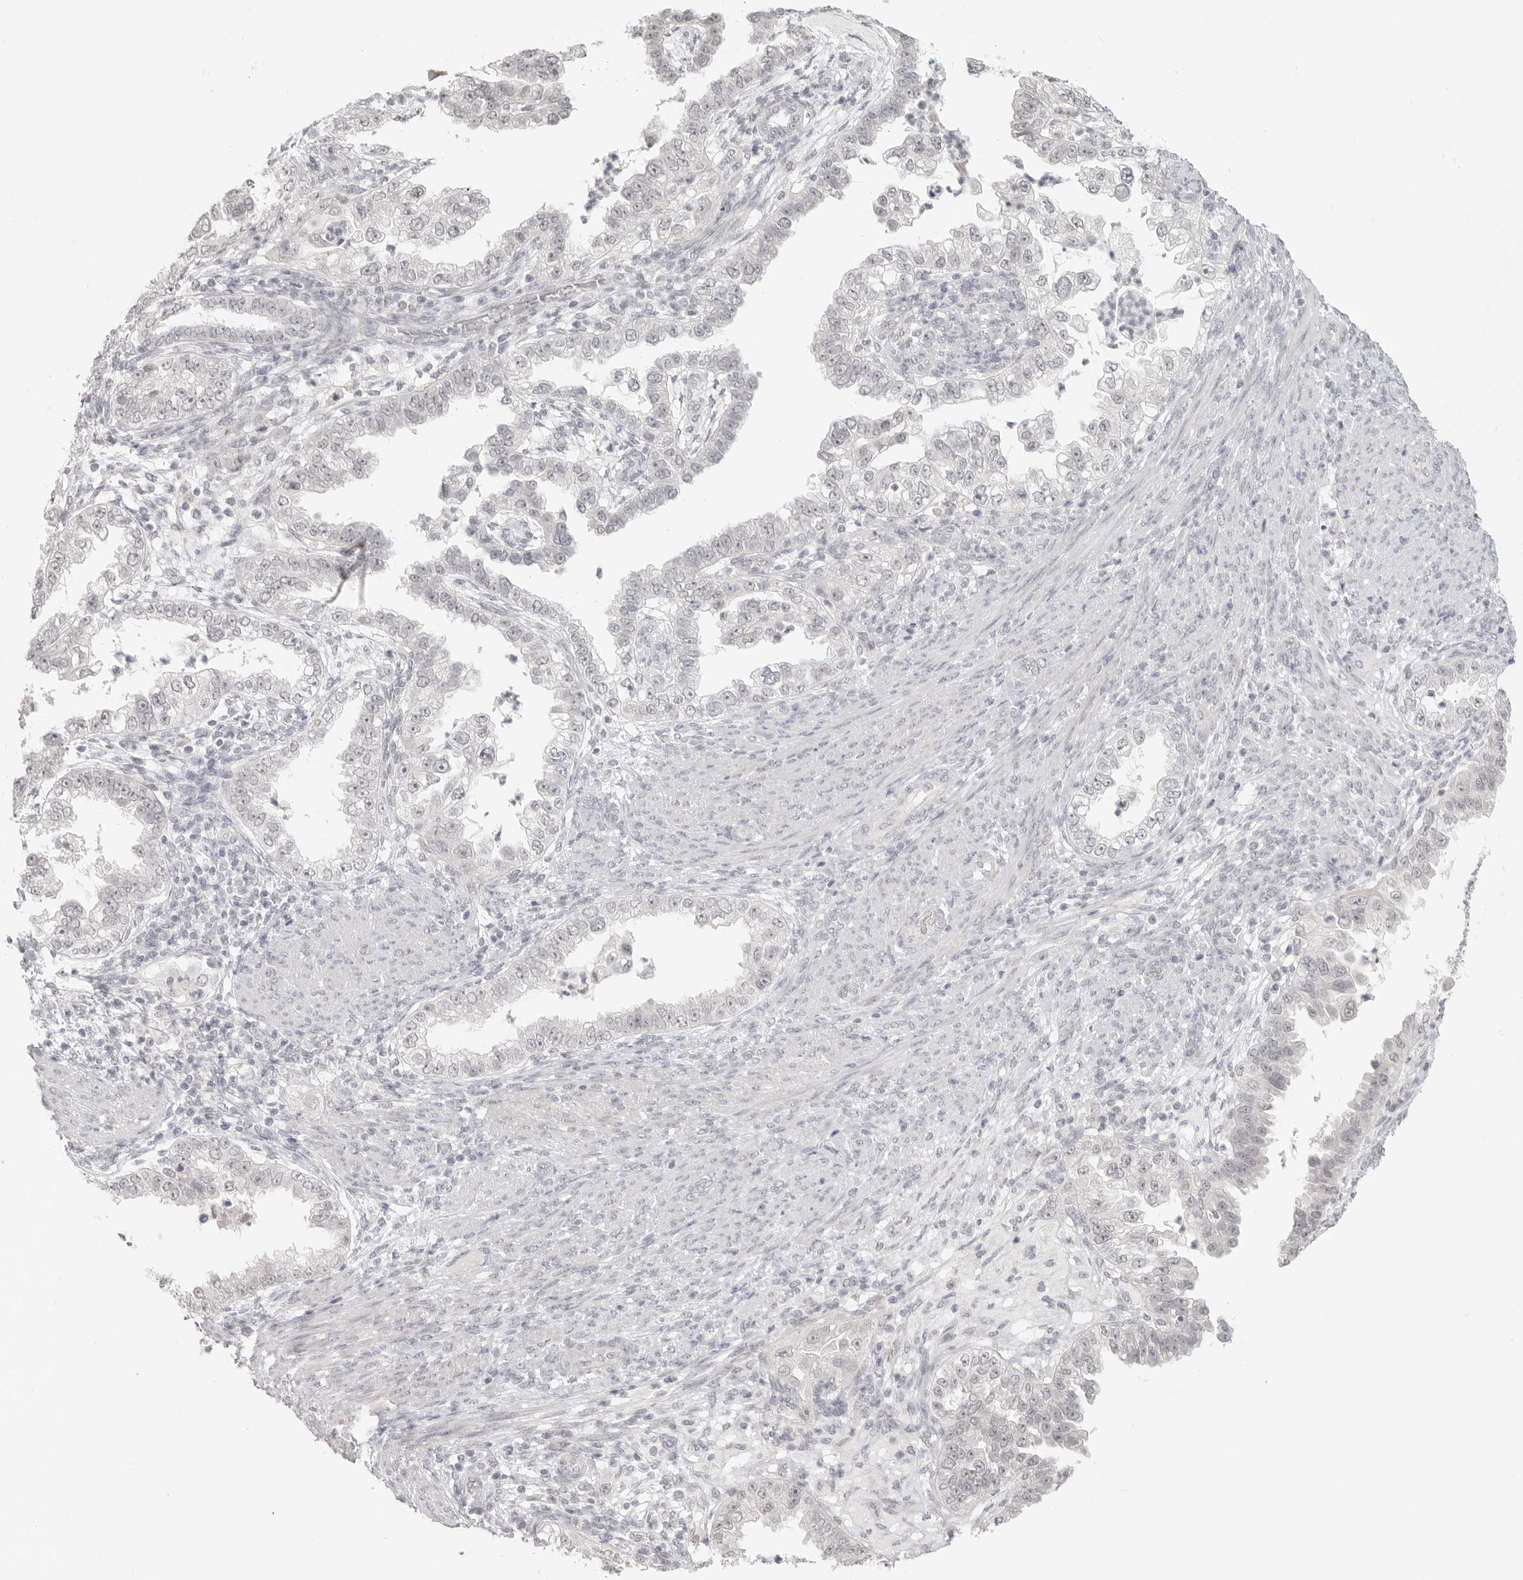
{"staining": {"intensity": "negative", "quantity": "none", "location": "none"}, "tissue": "endometrial cancer", "cell_type": "Tumor cells", "image_type": "cancer", "snomed": [{"axis": "morphology", "description": "Adenocarcinoma, NOS"}, {"axis": "topography", "description": "Endometrium"}], "caption": "This is an immunohistochemistry histopathology image of endometrial cancer. There is no staining in tumor cells.", "gene": "KLK11", "patient": {"sex": "female", "age": 85}}